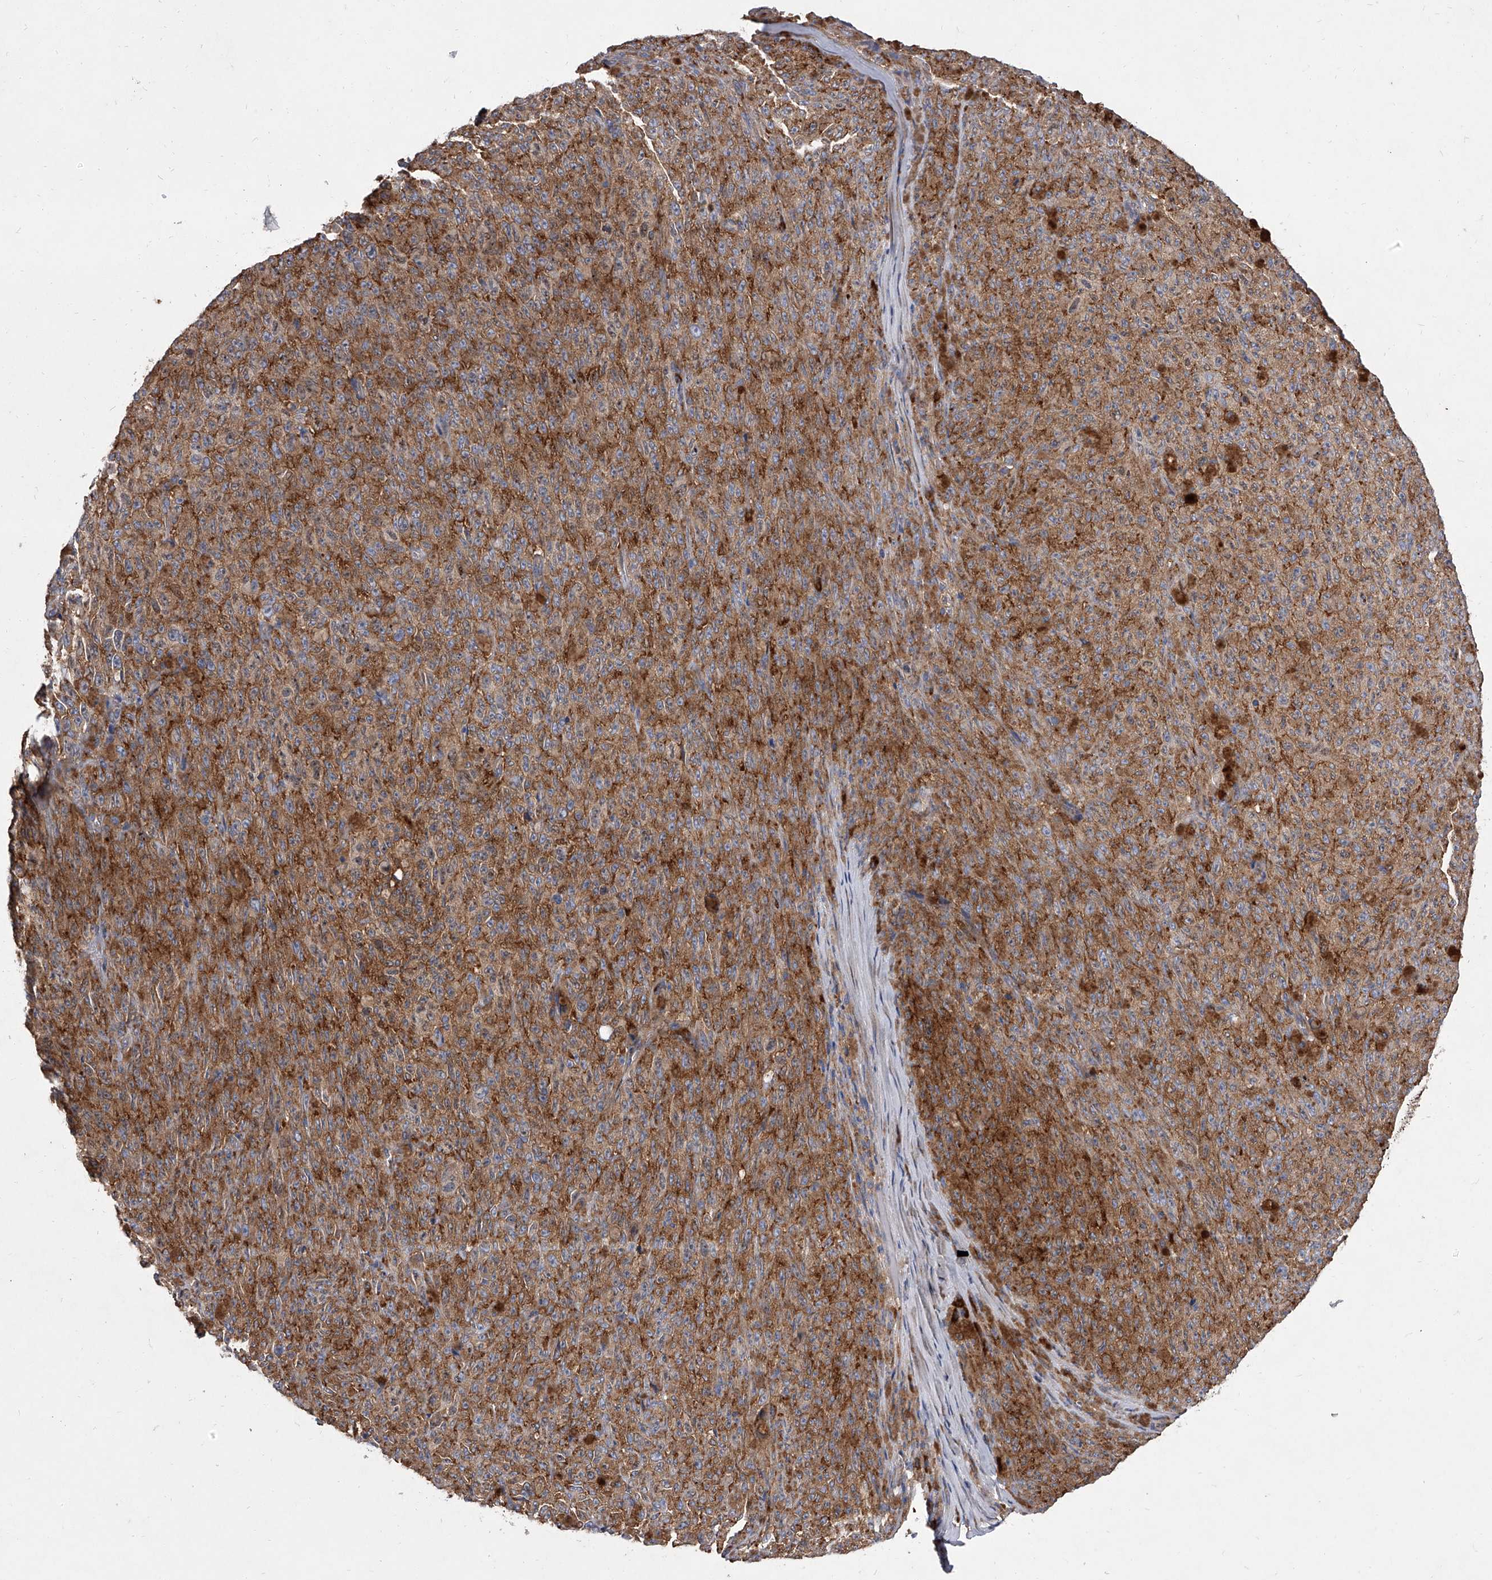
{"staining": {"intensity": "strong", "quantity": ">75%", "location": "cytoplasmic/membranous"}, "tissue": "melanoma", "cell_type": "Tumor cells", "image_type": "cancer", "snomed": [{"axis": "morphology", "description": "Malignant melanoma, NOS"}, {"axis": "topography", "description": "Skin"}], "caption": "Protein staining reveals strong cytoplasmic/membranous expression in about >75% of tumor cells in melanoma.", "gene": "EIF2S2", "patient": {"sex": "female", "age": 82}}